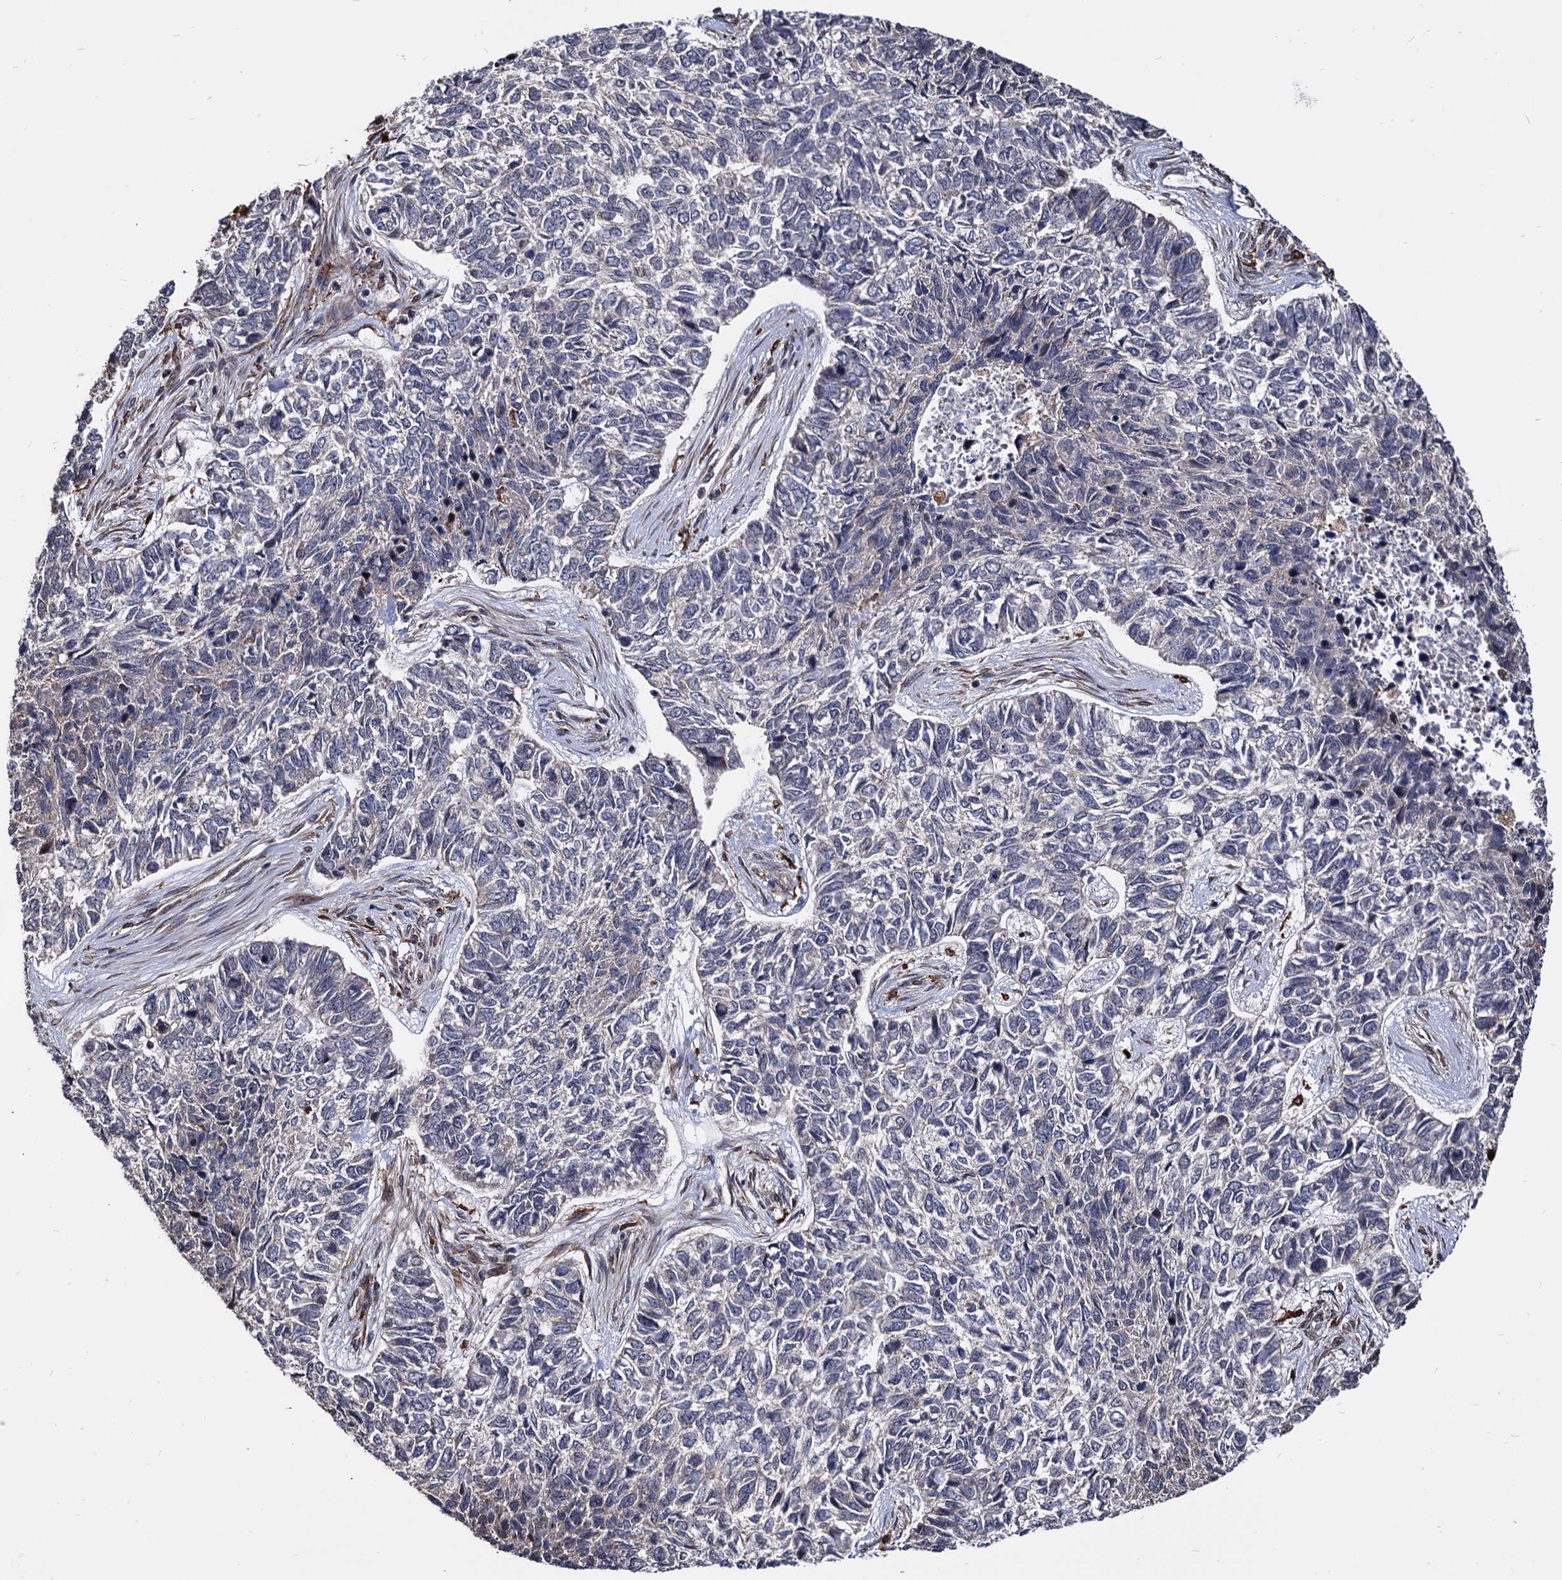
{"staining": {"intensity": "weak", "quantity": "25%-75%", "location": "cytoplasmic/membranous"}, "tissue": "skin cancer", "cell_type": "Tumor cells", "image_type": "cancer", "snomed": [{"axis": "morphology", "description": "Basal cell carcinoma"}, {"axis": "topography", "description": "Skin"}], "caption": "Immunohistochemical staining of human basal cell carcinoma (skin) exhibits low levels of weak cytoplasmic/membranous protein expression in approximately 25%-75% of tumor cells. Nuclei are stained in blue.", "gene": "ANKRD12", "patient": {"sex": "female", "age": 65}}